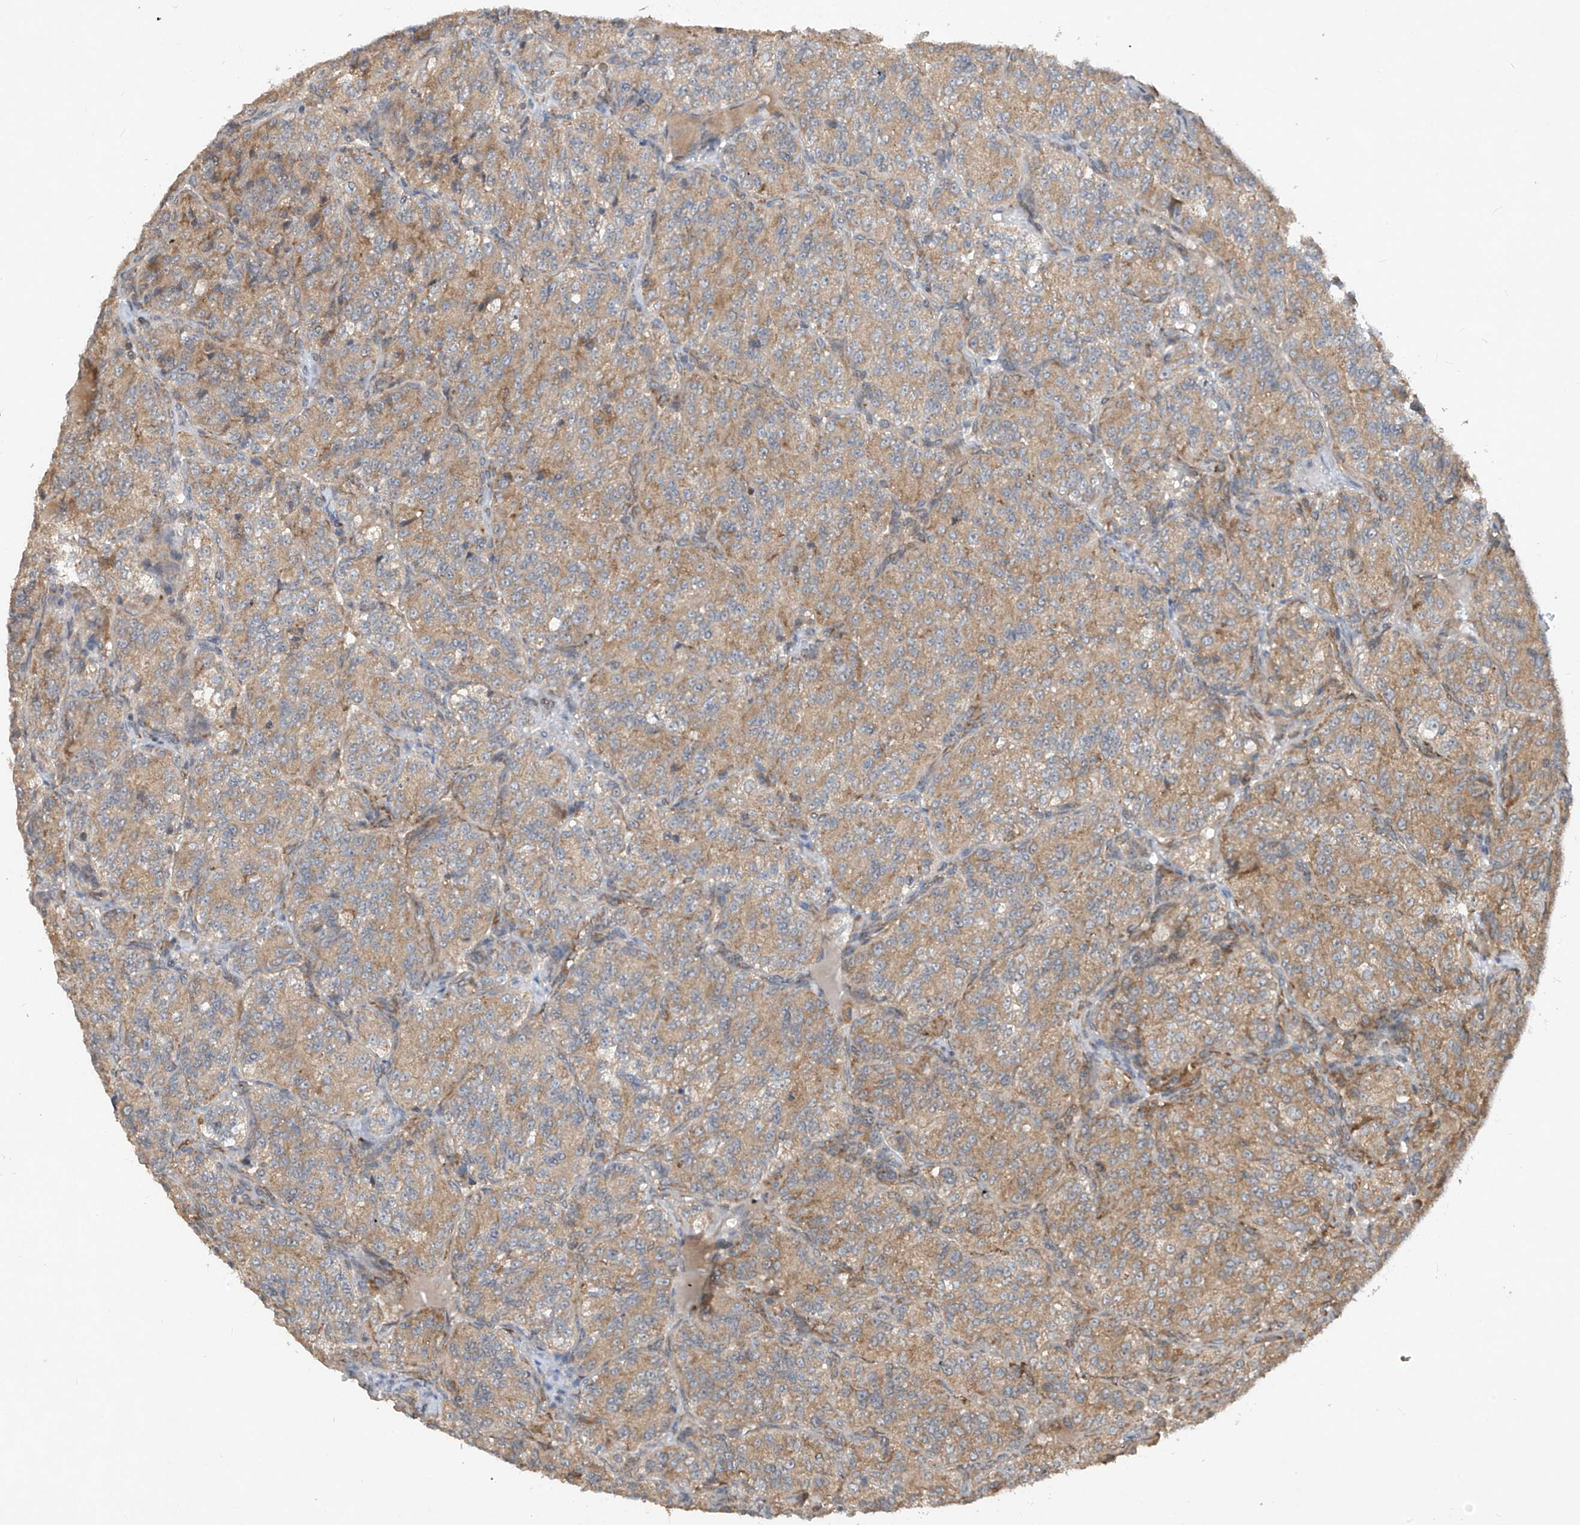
{"staining": {"intensity": "weak", "quantity": ">75%", "location": "cytoplasmic/membranous"}, "tissue": "renal cancer", "cell_type": "Tumor cells", "image_type": "cancer", "snomed": [{"axis": "morphology", "description": "Adenocarcinoma, NOS"}, {"axis": "topography", "description": "Kidney"}], "caption": "There is low levels of weak cytoplasmic/membranous expression in tumor cells of adenocarcinoma (renal), as demonstrated by immunohistochemical staining (brown color).", "gene": "RPL34", "patient": {"sex": "female", "age": 63}}